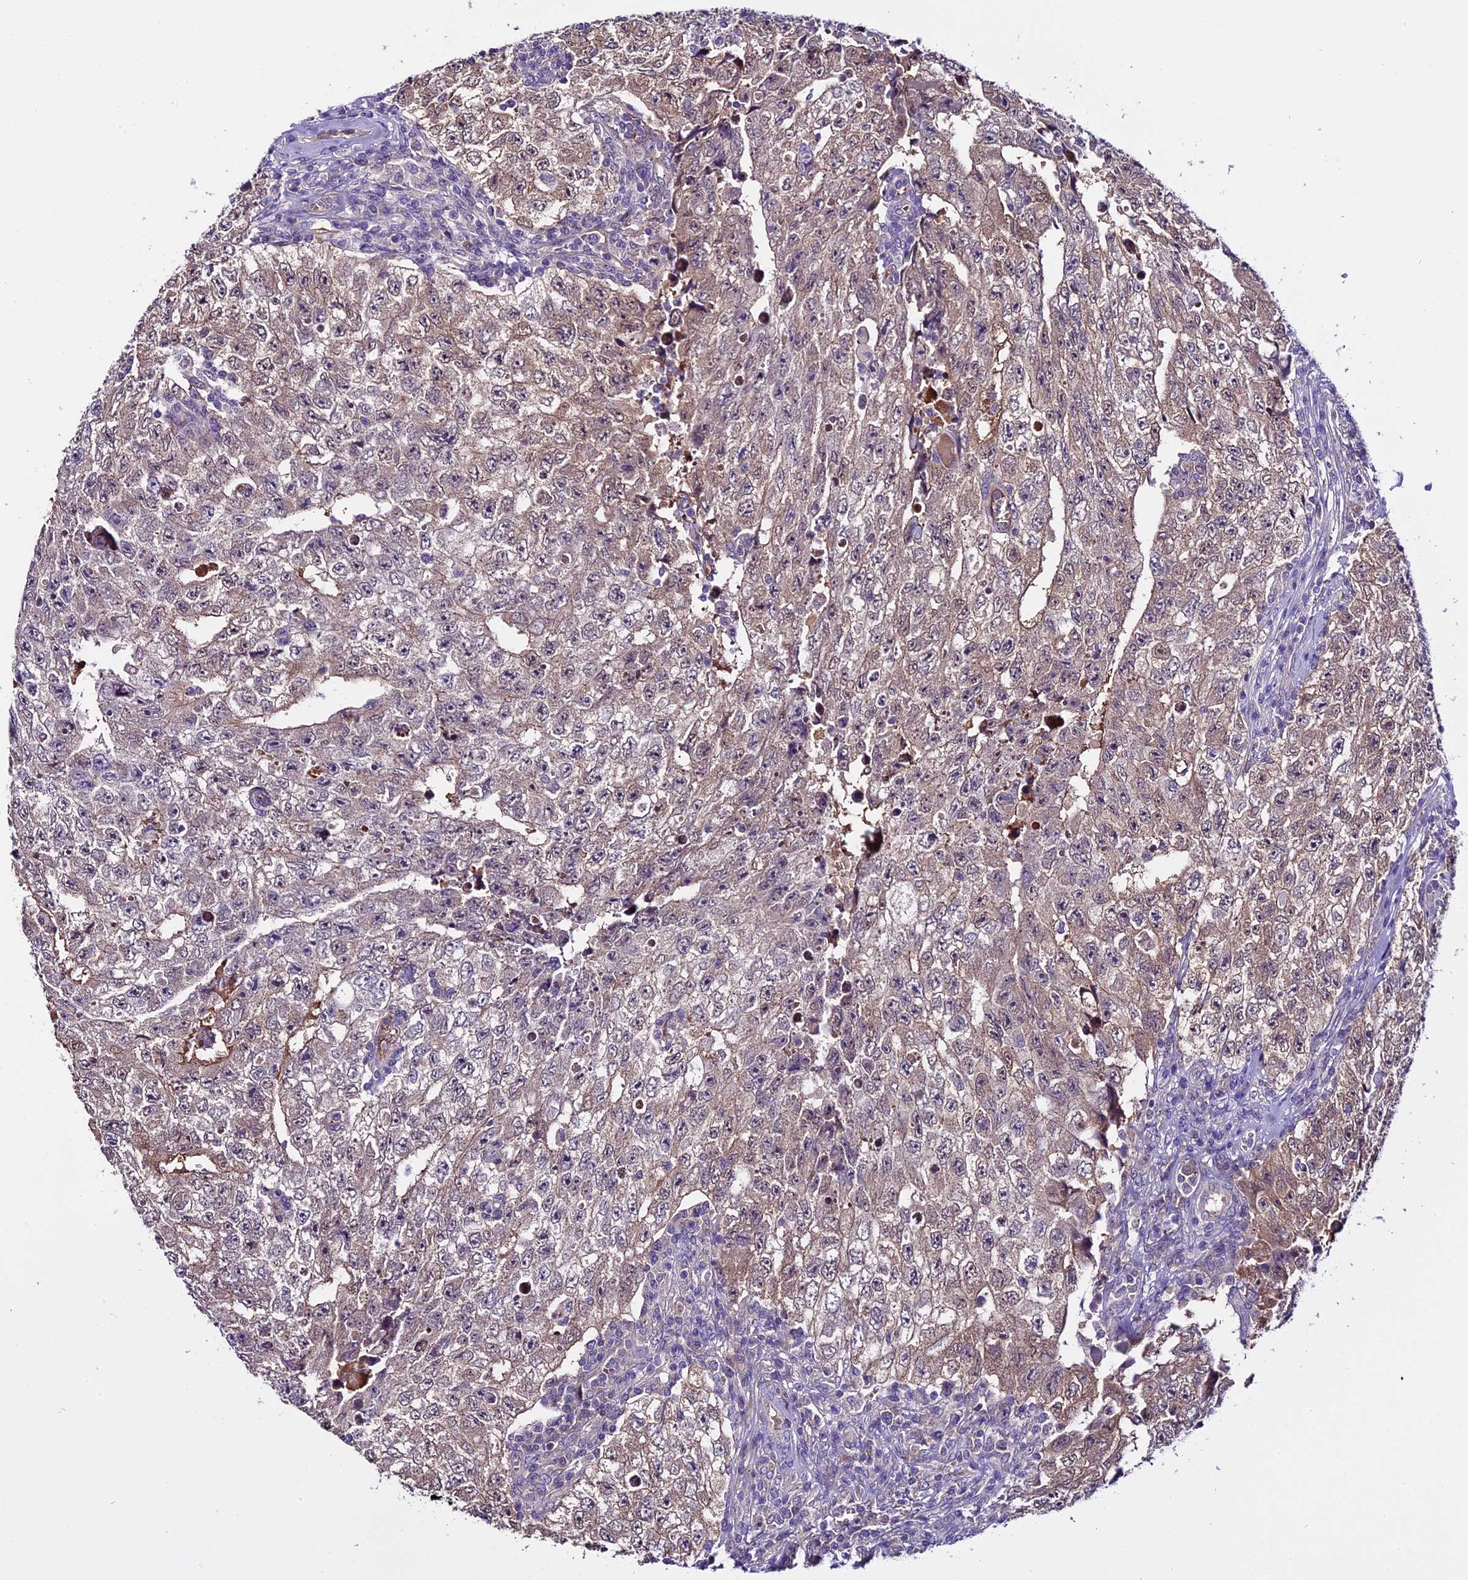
{"staining": {"intensity": "weak", "quantity": "<25%", "location": "cytoplasmic/membranous"}, "tissue": "testis cancer", "cell_type": "Tumor cells", "image_type": "cancer", "snomed": [{"axis": "morphology", "description": "Carcinoma, Embryonal, NOS"}, {"axis": "topography", "description": "Testis"}], "caption": "The image exhibits no staining of tumor cells in testis cancer.", "gene": "C9orf40", "patient": {"sex": "male", "age": 17}}